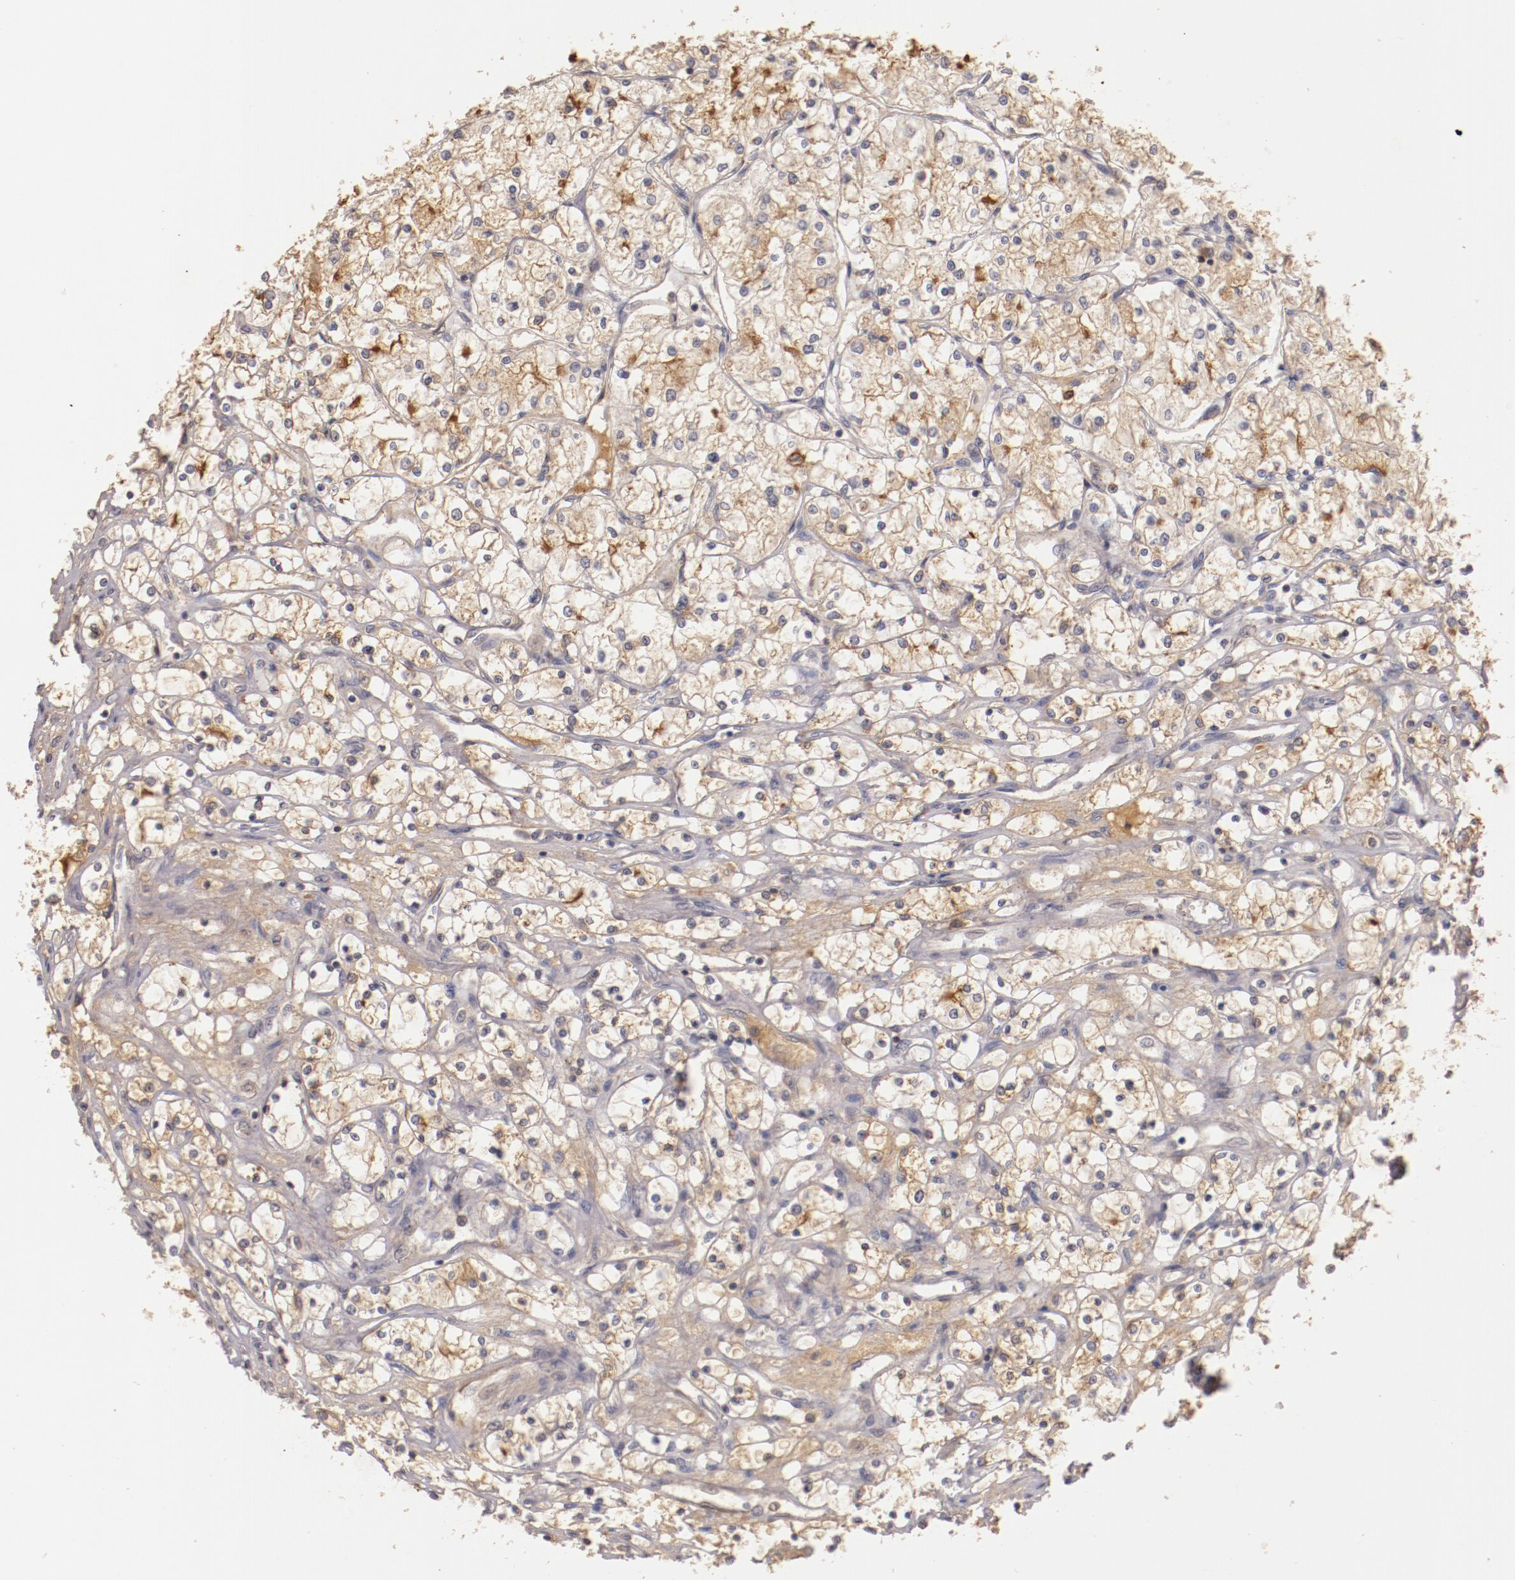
{"staining": {"intensity": "moderate", "quantity": "25%-75%", "location": "cytoplasmic/membranous"}, "tissue": "renal cancer", "cell_type": "Tumor cells", "image_type": "cancer", "snomed": [{"axis": "morphology", "description": "Adenocarcinoma, NOS"}, {"axis": "topography", "description": "Kidney"}], "caption": "The histopathology image shows immunohistochemical staining of renal adenocarcinoma. There is moderate cytoplasmic/membranous staining is appreciated in about 25%-75% of tumor cells.", "gene": "MBL2", "patient": {"sex": "male", "age": 61}}